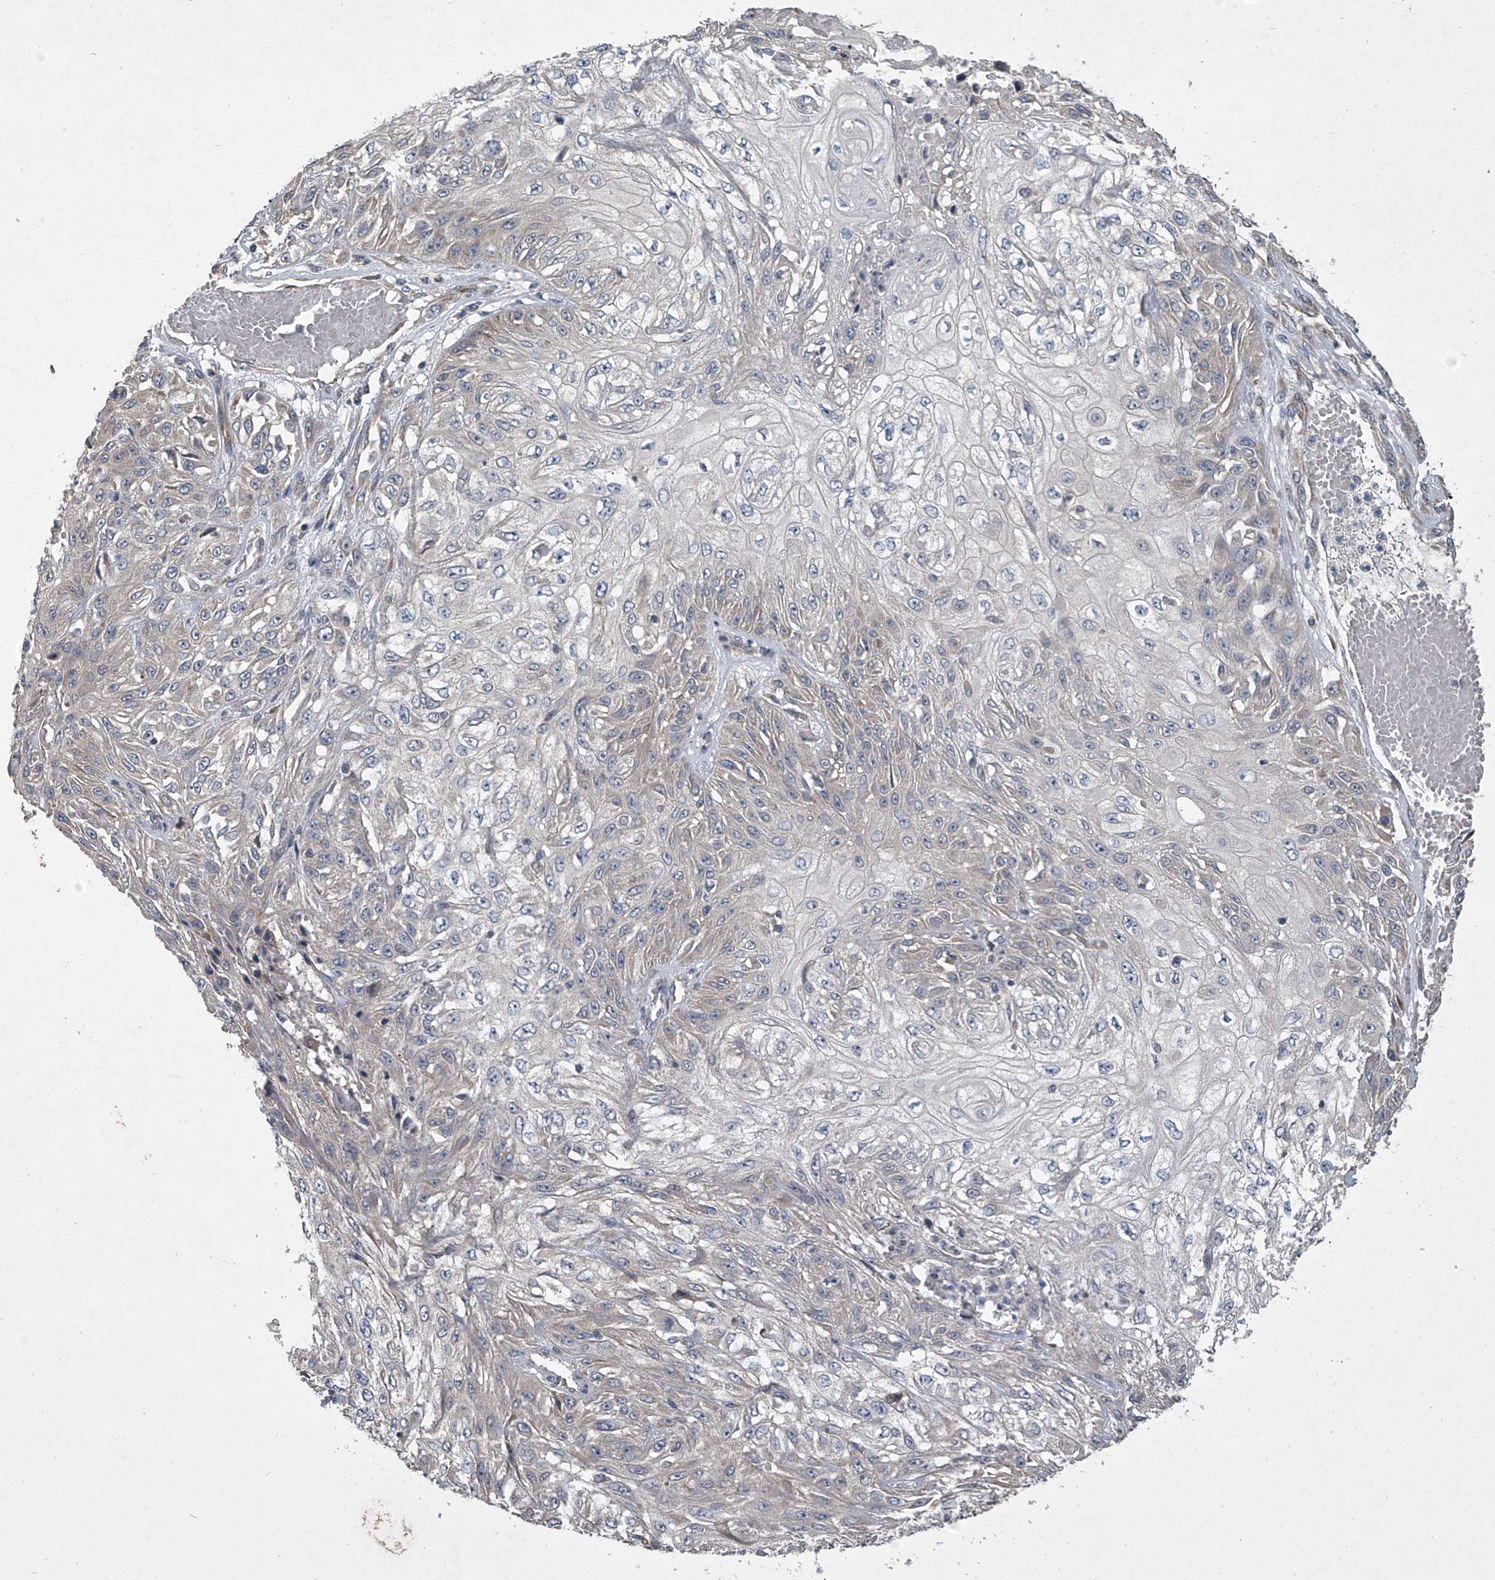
{"staining": {"intensity": "negative", "quantity": "none", "location": "none"}, "tissue": "skin cancer", "cell_type": "Tumor cells", "image_type": "cancer", "snomed": [{"axis": "morphology", "description": "Squamous cell carcinoma, NOS"}, {"axis": "morphology", "description": "Squamous cell carcinoma, metastatic, NOS"}, {"axis": "topography", "description": "Skin"}, {"axis": "topography", "description": "Lymph node"}], "caption": "Human skin metastatic squamous cell carcinoma stained for a protein using immunohistochemistry (IHC) exhibits no positivity in tumor cells.", "gene": "DOCK9", "patient": {"sex": "male", "age": 75}}